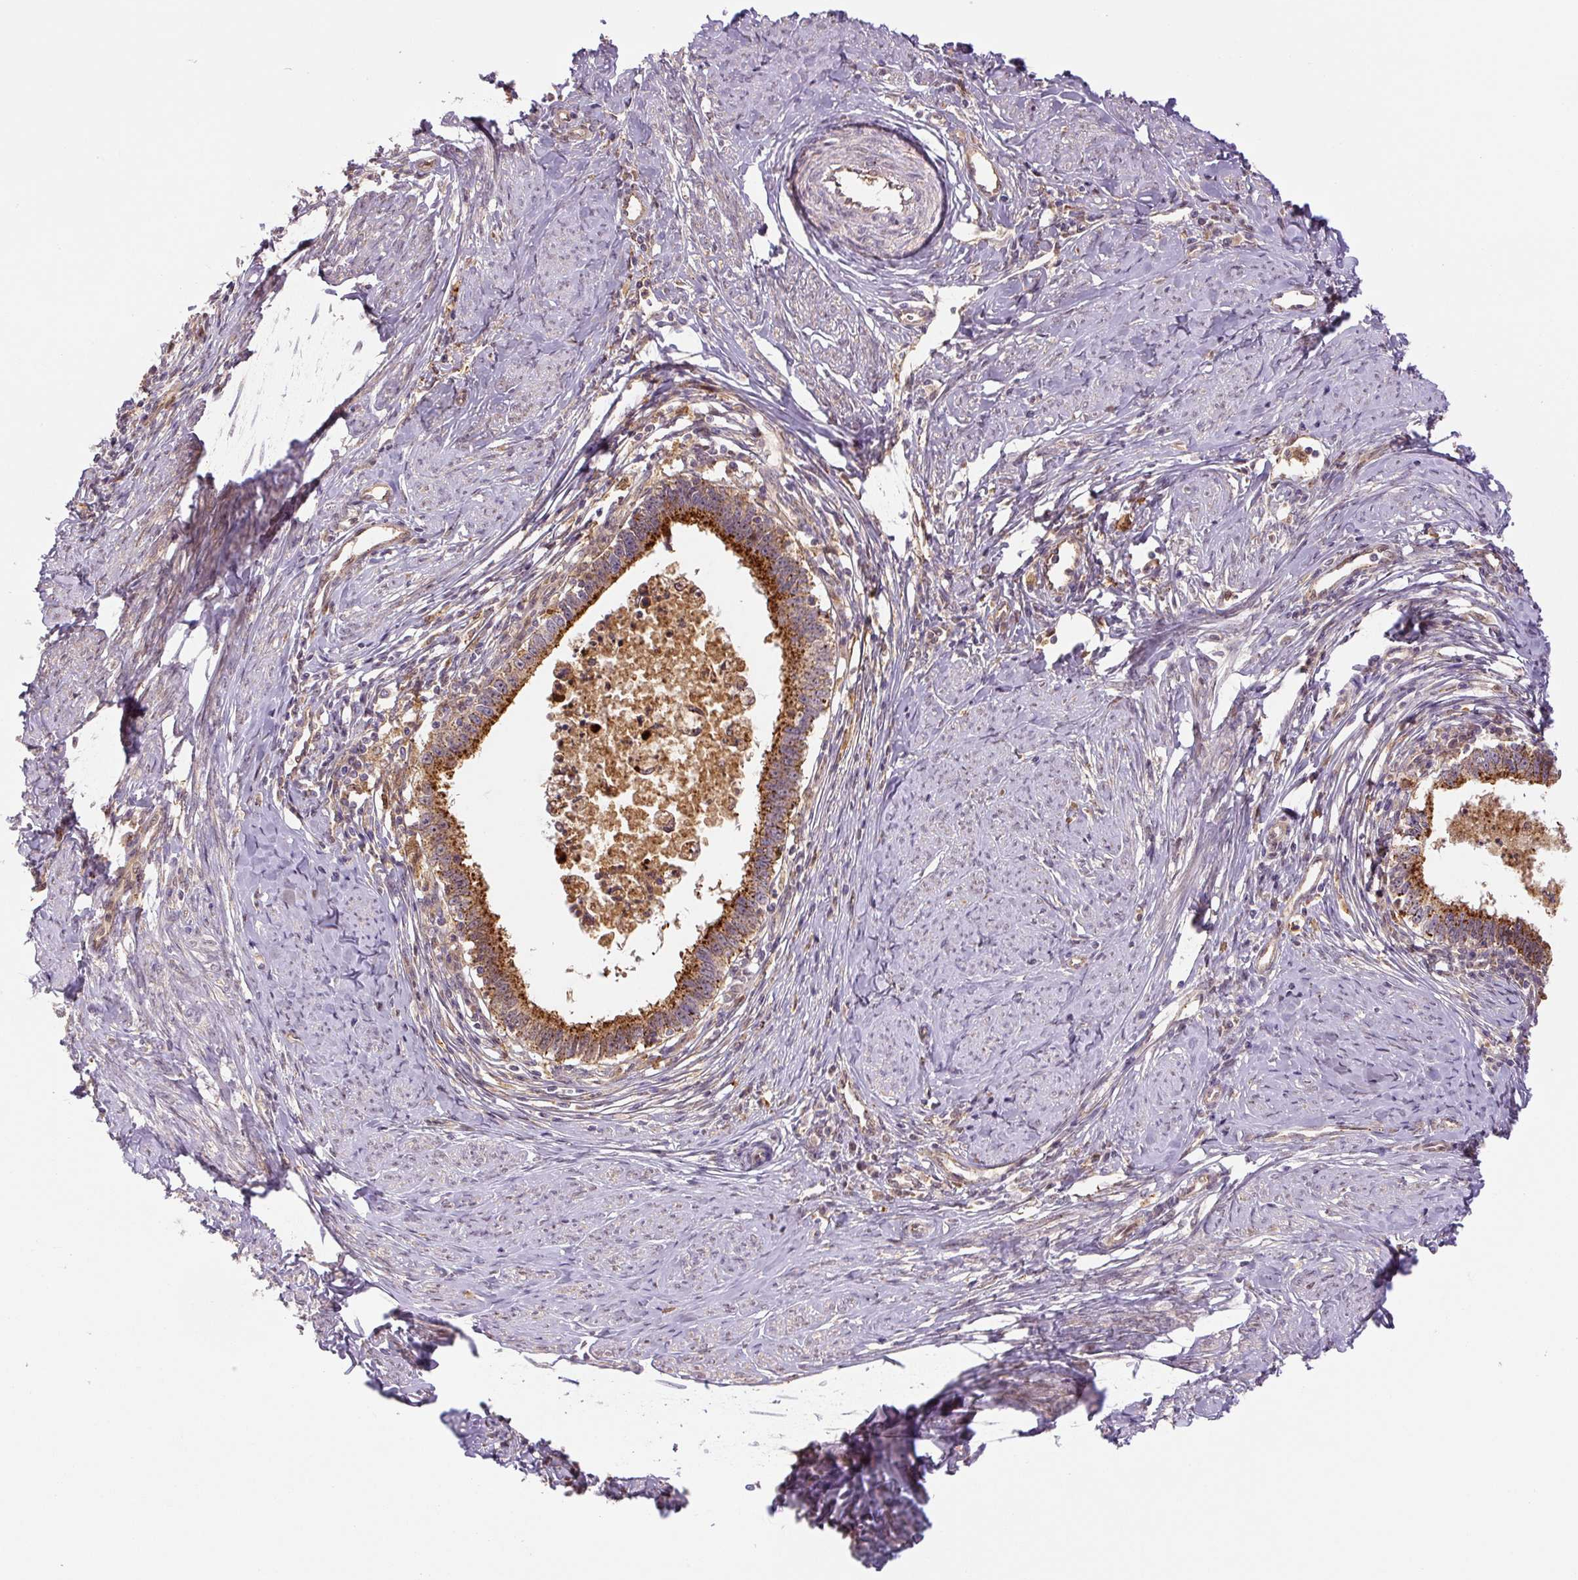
{"staining": {"intensity": "strong", "quantity": ">75%", "location": "cytoplasmic/membranous"}, "tissue": "cervical cancer", "cell_type": "Tumor cells", "image_type": "cancer", "snomed": [{"axis": "morphology", "description": "Adenocarcinoma, NOS"}, {"axis": "topography", "description": "Cervix"}], "caption": "Cervical cancer (adenocarcinoma) stained with DAB immunohistochemistry displays high levels of strong cytoplasmic/membranous expression in about >75% of tumor cells. (brown staining indicates protein expression, while blue staining denotes nuclei).", "gene": "ZSWIM7", "patient": {"sex": "female", "age": 36}}